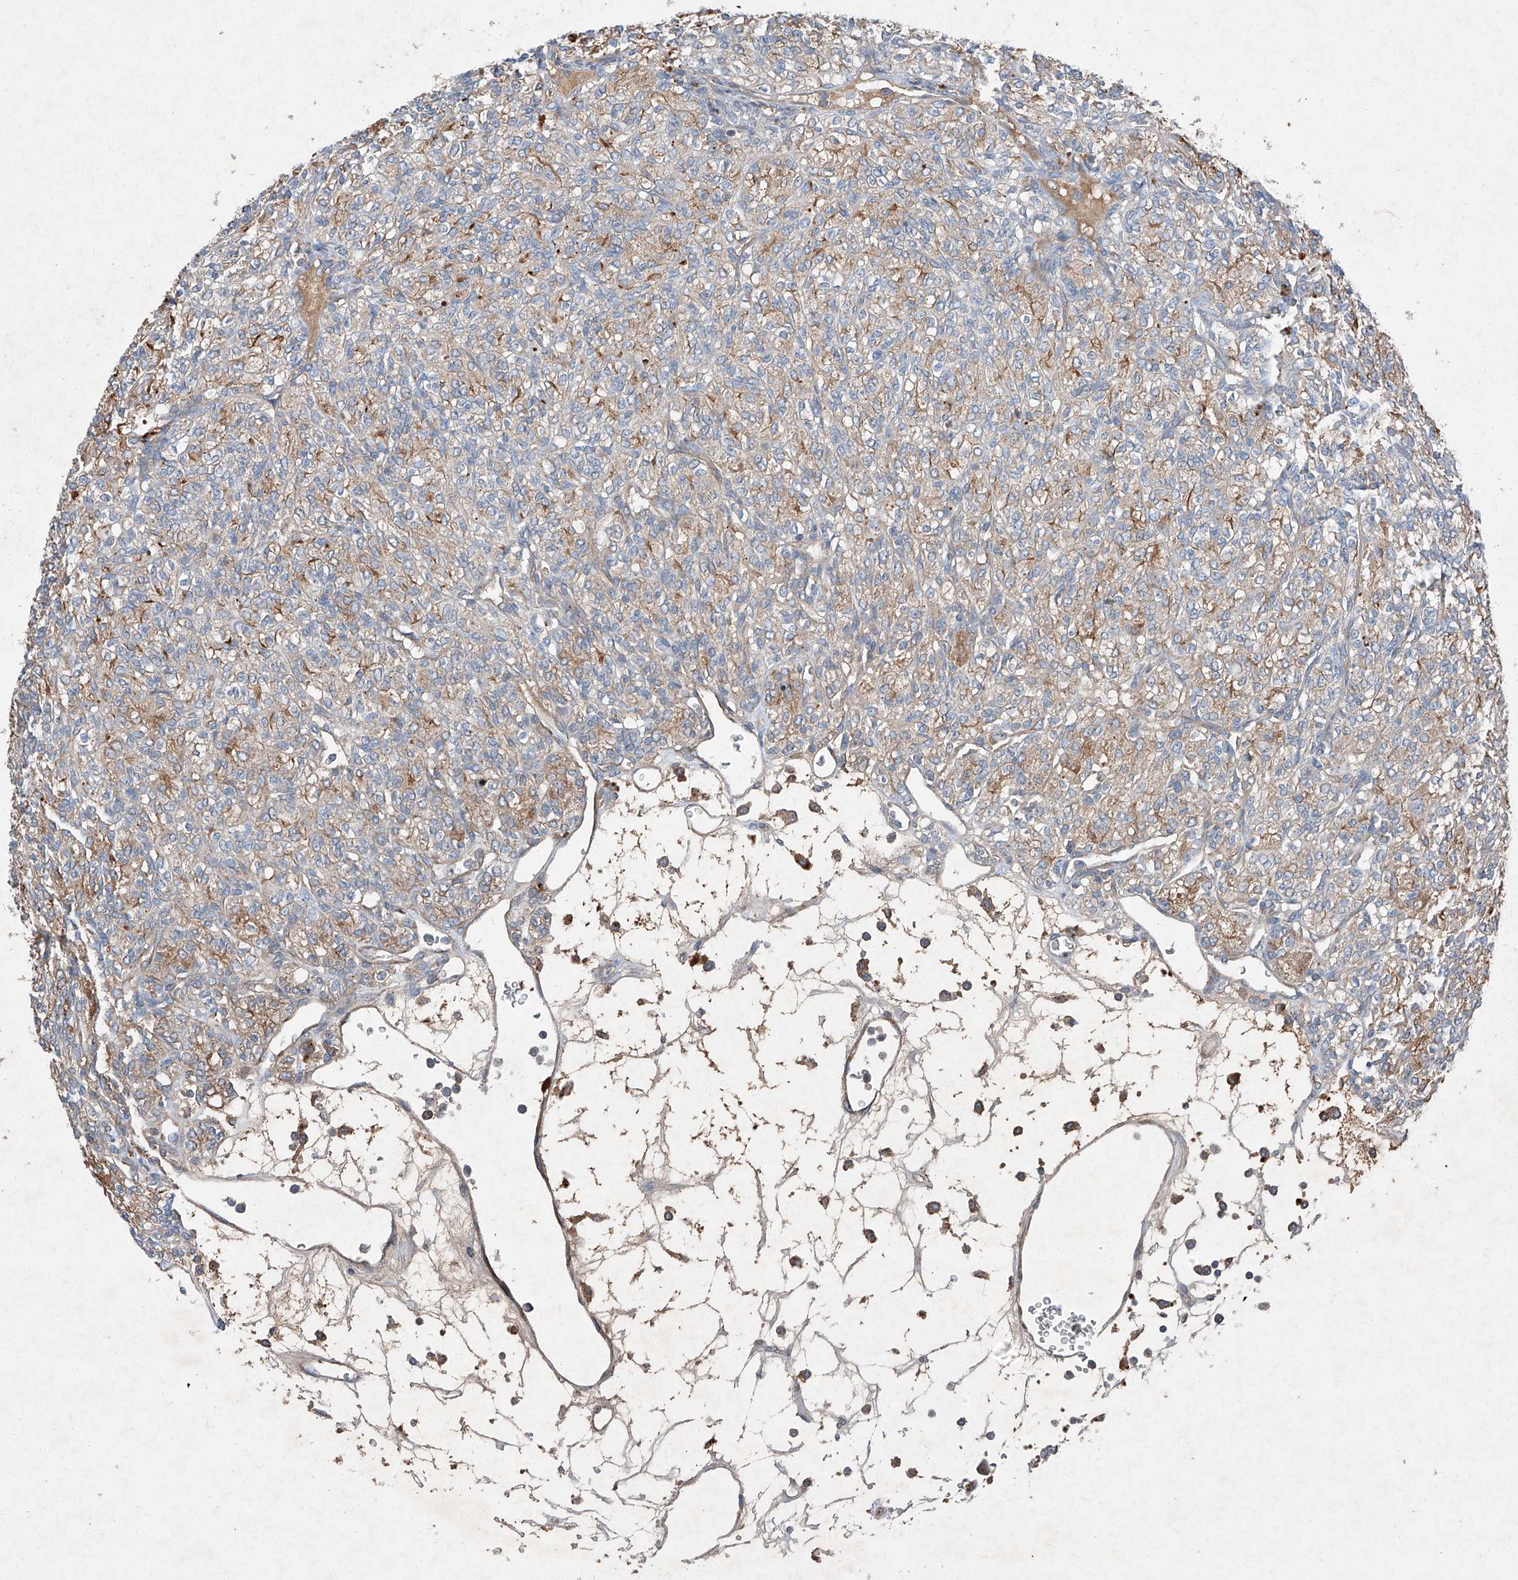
{"staining": {"intensity": "moderate", "quantity": "25%-75%", "location": "cytoplasmic/membranous"}, "tissue": "renal cancer", "cell_type": "Tumor cells", "image_type": "cancer", "snomed": [{"axis": "morphology", "description": "Adenocarcinoma, NOS"}, {"axis": "topography", "description": "Kidney"}], "caption": "Immunohistochemistry (IHC) staining of renal cancer (adenocarcinoma), which demonstrates medium levels of moderate cytoplasmic/membranous staining in about 25%-75% of tumor cells indicating moderate cytoplasmic/membranous protein expression. The staining was performed using DAB (brown) for protein detection and nuclei were counterstained in hematoxylin (blue).", "gene": "RUSC1", "patient": {"sex": "male", "age": 77}}